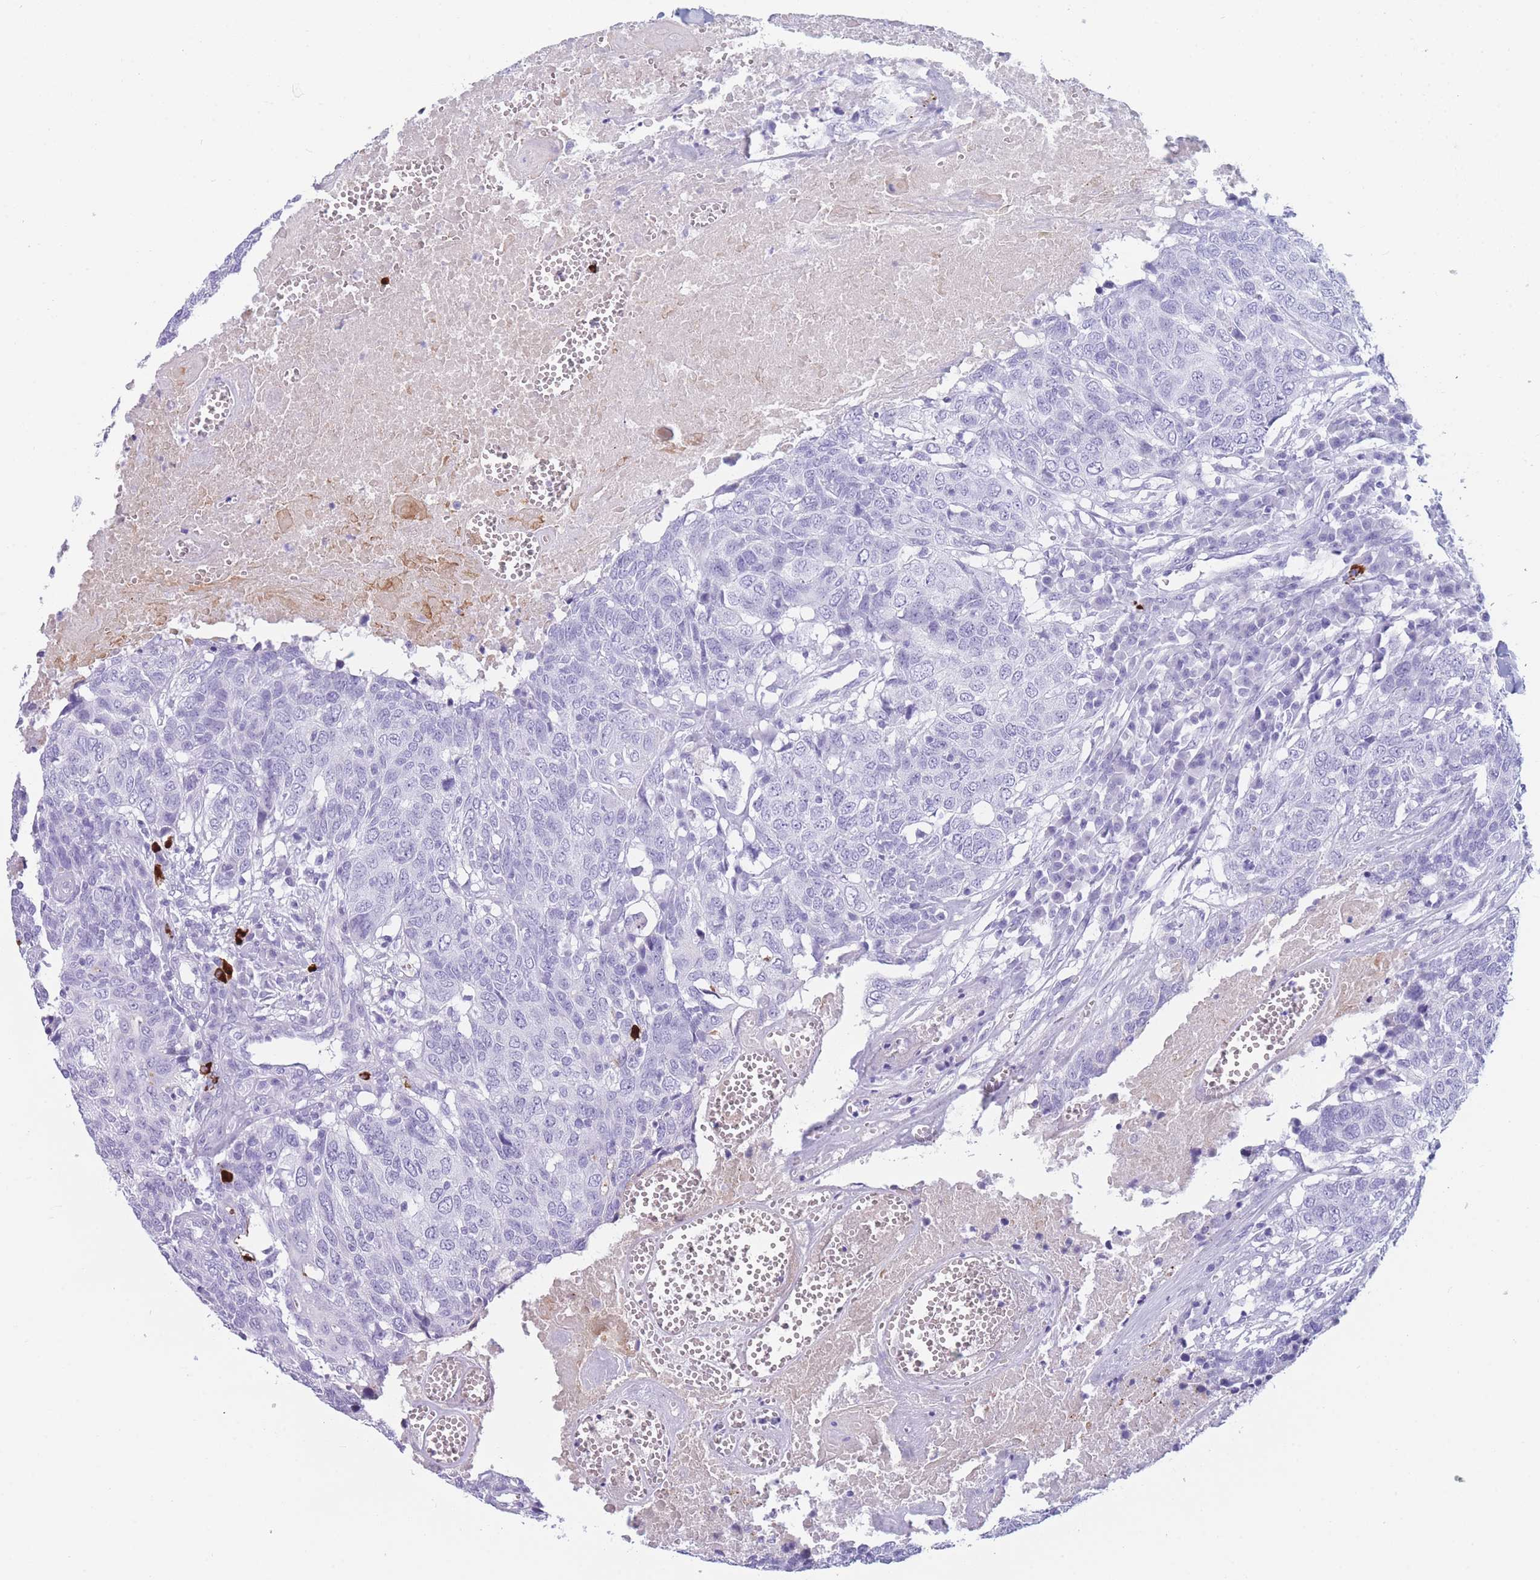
{"staining": {"intensity": "negative", "quantity": "none", "location": "none"}, "tissue": "head and neck cancer", "cell_type": "Tumor cells", "image_type": "cancer", "snomed": [{"axis": "morphology", "description": "Squamous cell carcinoma, NOS"}, {"axis": "topography", "description": "Head-Neck"}], "caption": "Immunohistochemical staining of head and neck cancer (squamous cell carcinoma) reveals no significant expression in tumor cells.", "gene": "TNFSF11", "patient": {"sex": "male", "age": 66}}